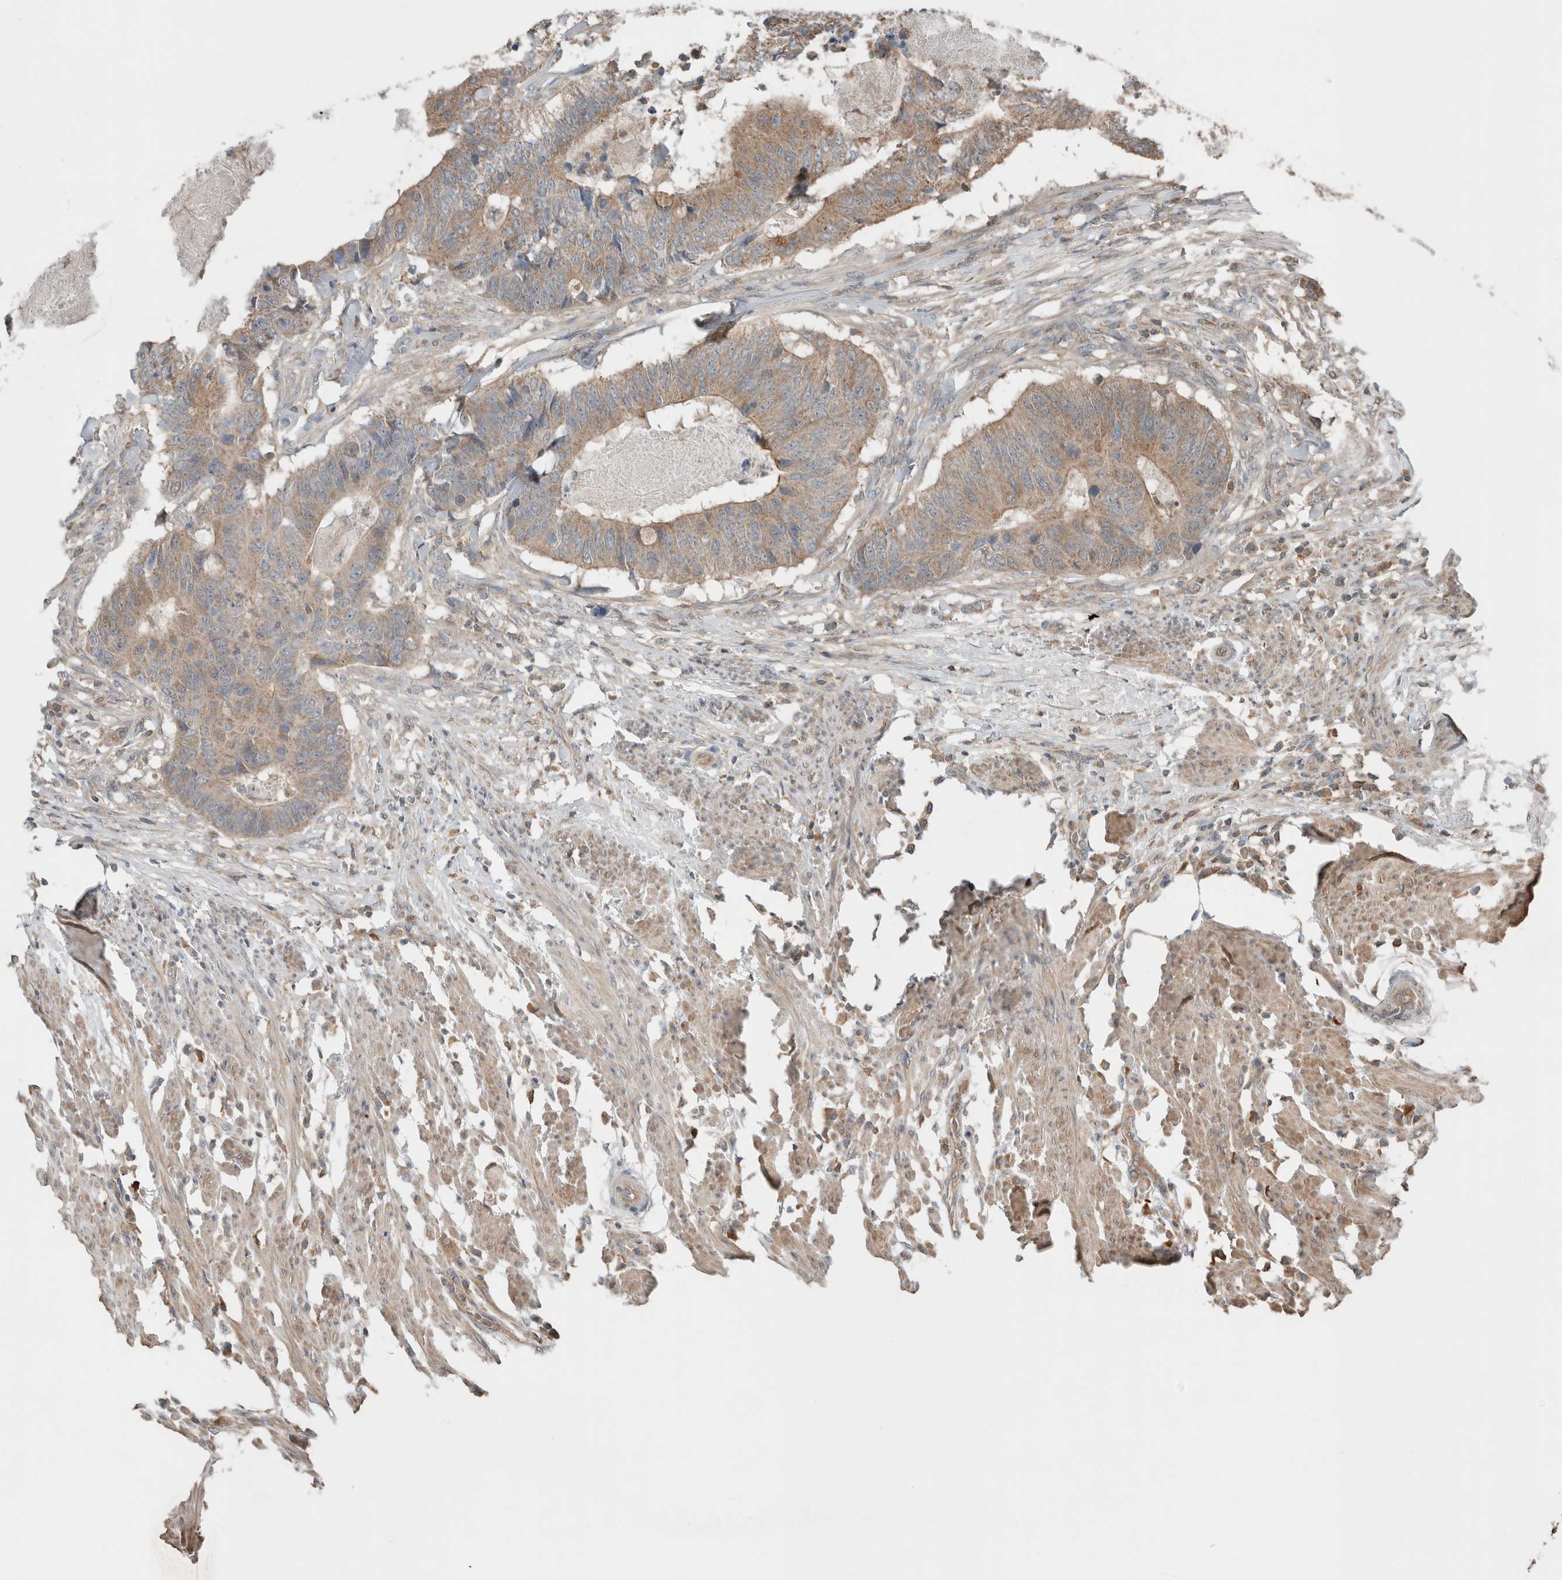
{"staining": {"intensity": "weak", "quantity": ">75%", "location": "cytoplasmic/membranous"}, "tissue": "colorectal cancer", "cell_type": "Tumor cells", "image_type": "cancer", "snomed": [{"axis": "morphology", "description": "Adenocarcinoma, NOS"}, {"axis": "topography", "description": "Colon"}], "caption": "Immunohistochemical staining of human colorectal cancer displays low levels of weak cytoplasmic/membranous staining in approximately >75% of tumor cells. The staining is performed using DAB brown chromogen to label protein expression. The nuclei are counter-stained blue using hematoxylin.", "gene": "KLK14", "patient": {"sex": "male", "age": 56}}